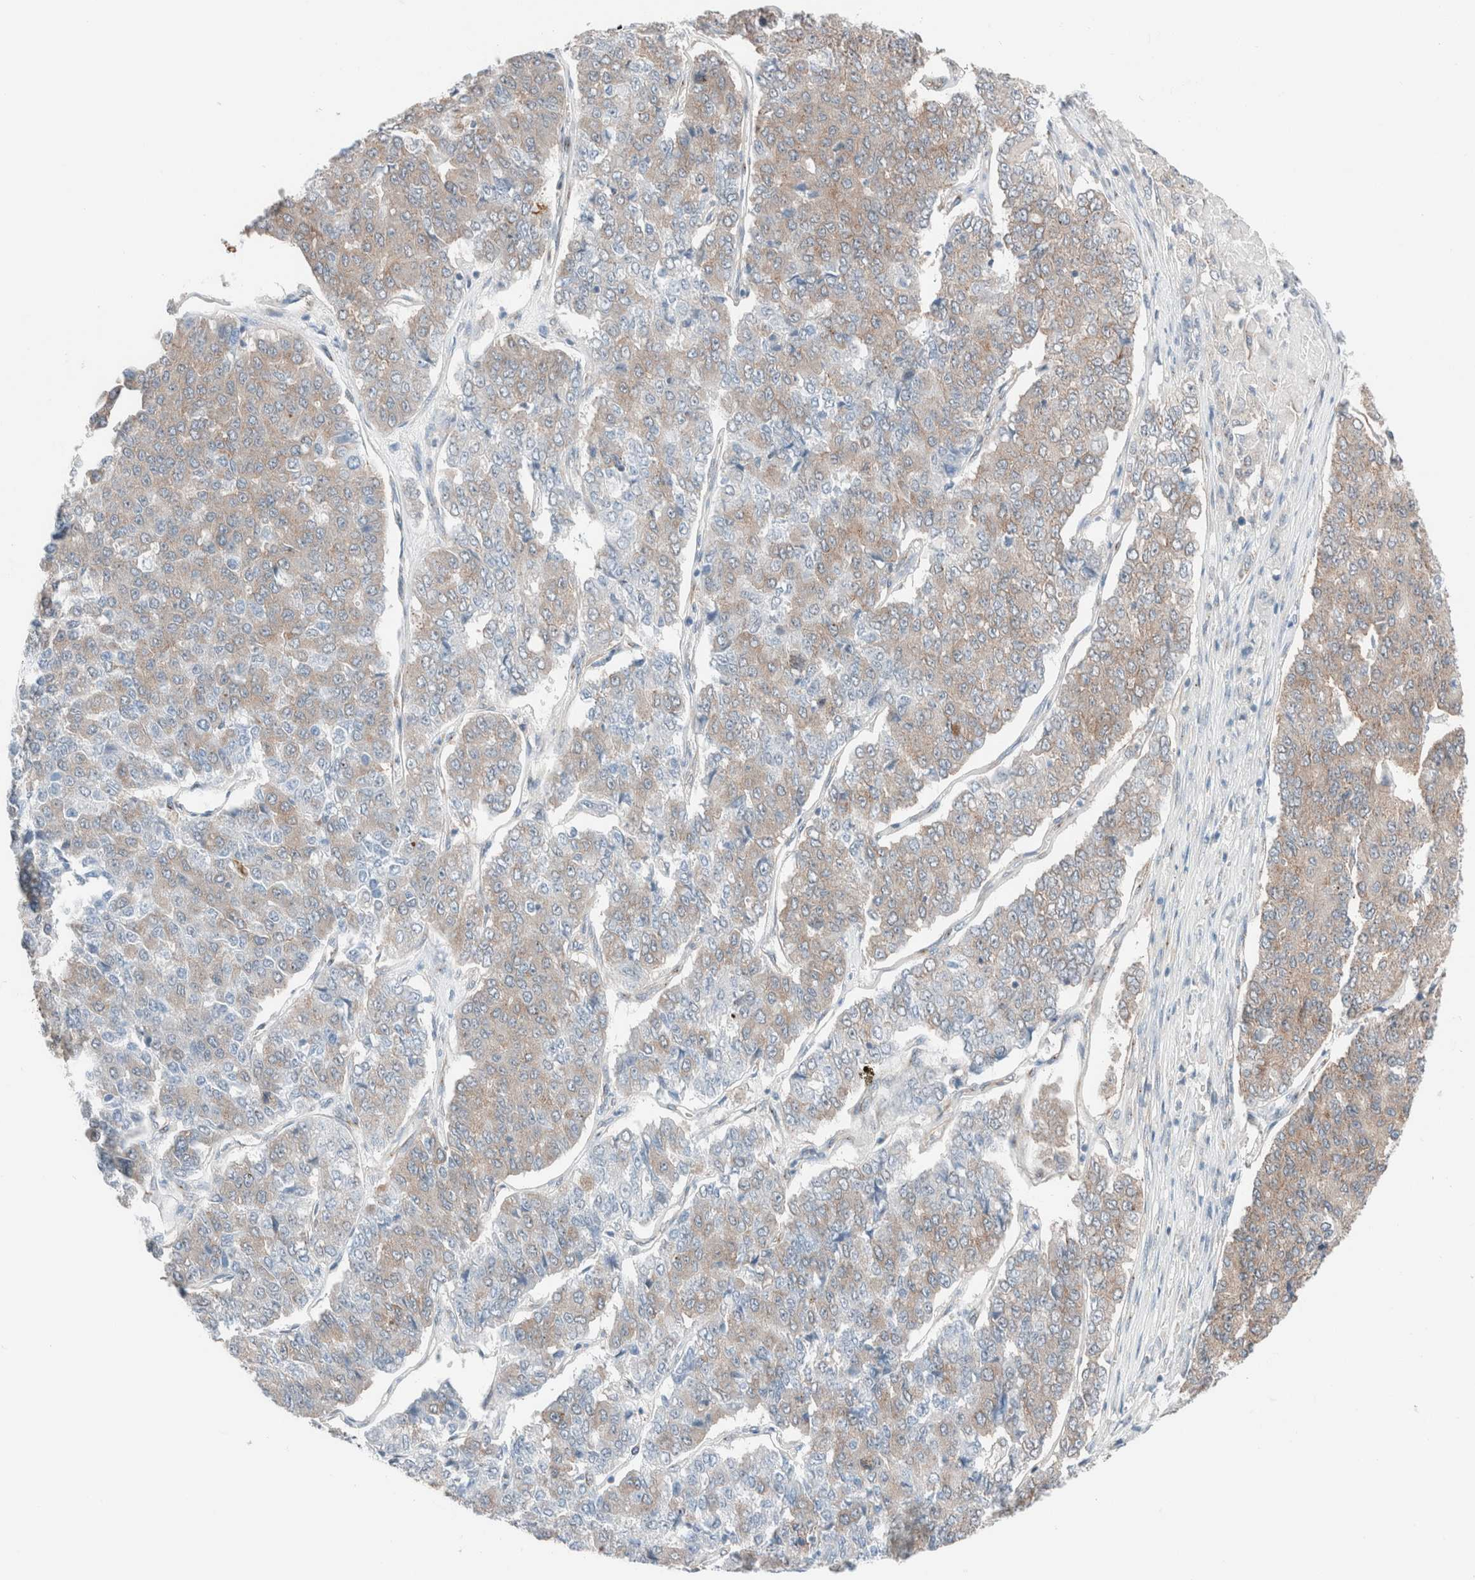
{"staining": {"intensity": "weak", "quantity": "25%-75%", "location": "cytoplasmic/membranous"}, "tissue": "pancreatic cancer", "cell_type": "Tumor cells", "image_type": "cancer", "snomed": [{"axis": "morphology", "description": "Adenocarcinoma, NOS"}, {"axis": "topography", "description": "Pancreas"}], "caption": "Protein staining of pancreatic cancer (adenocarcinoma) tissue reveals weak cytoplasmic/membranous positivity in approximately 25%-75% of tumor cells.", "gene": "CASC3", "patient": {"sex": "male", "age": 50}}